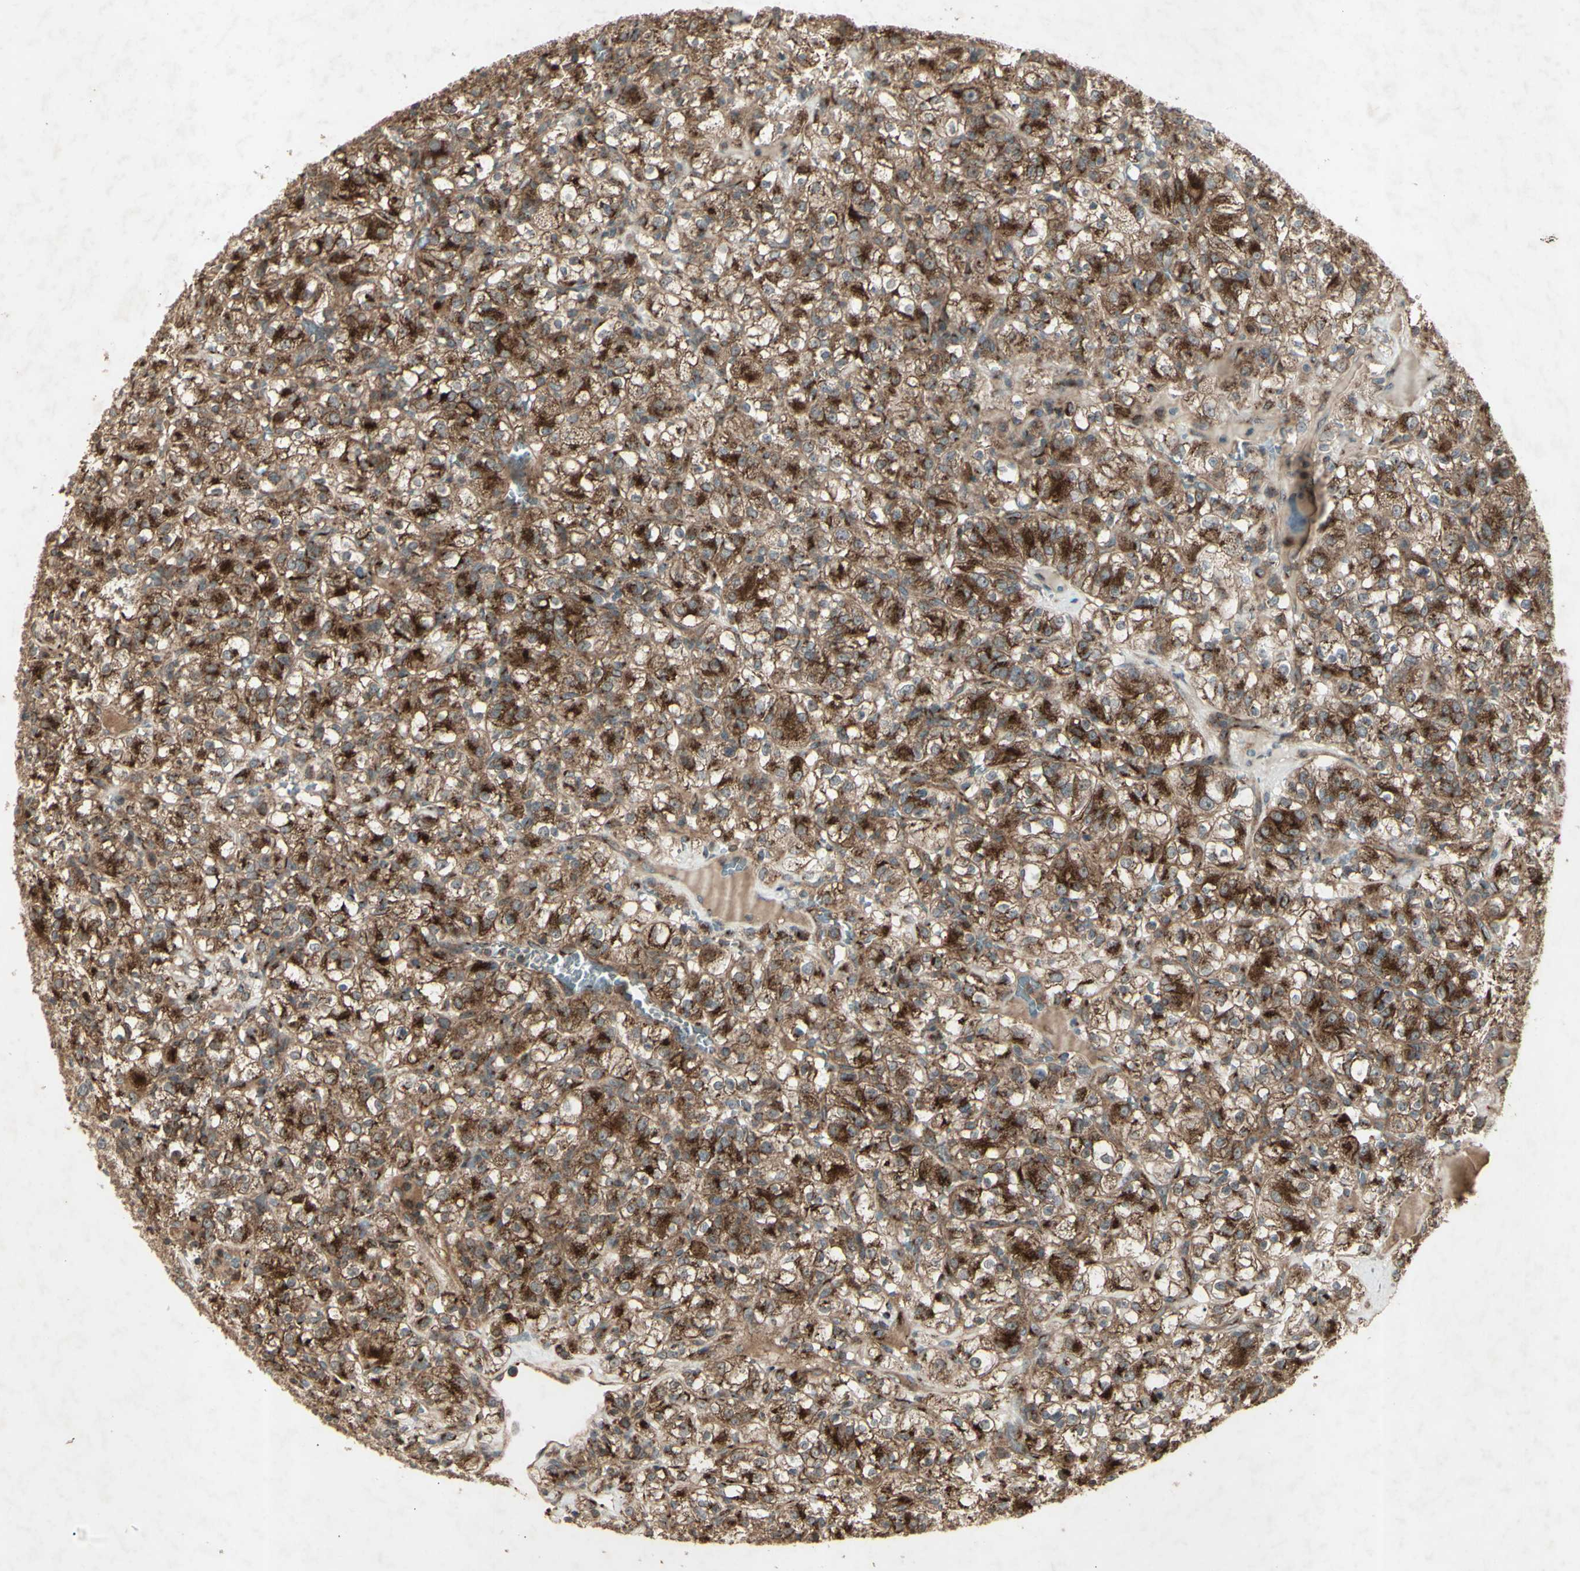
{"staining": {"intensity": "strong", "quantity": ">75%", "location": "cytoplasmic/membranous"}, "tissue": "renal cancer", "cell_type": "Tumor cells", "image_type": "cancer", "snomed": [{"axis": "morphology", "description": "Normal tissue, NOS"}, {"axis": "morphology", "description": "Adenocarcinoma, NOS"}, {"axis": "topography", "description": "Kidney"}], "caption": "Immunohistochemistry (DAB (3,3'-diaminobenzidine)) staining of renal adenocarcinoma shows strong cytoplasmic/membranous protein expression in about >75% of tumor cells.", "gene": "AP1G1", "patient": {"sex": "female", "age": 72}}